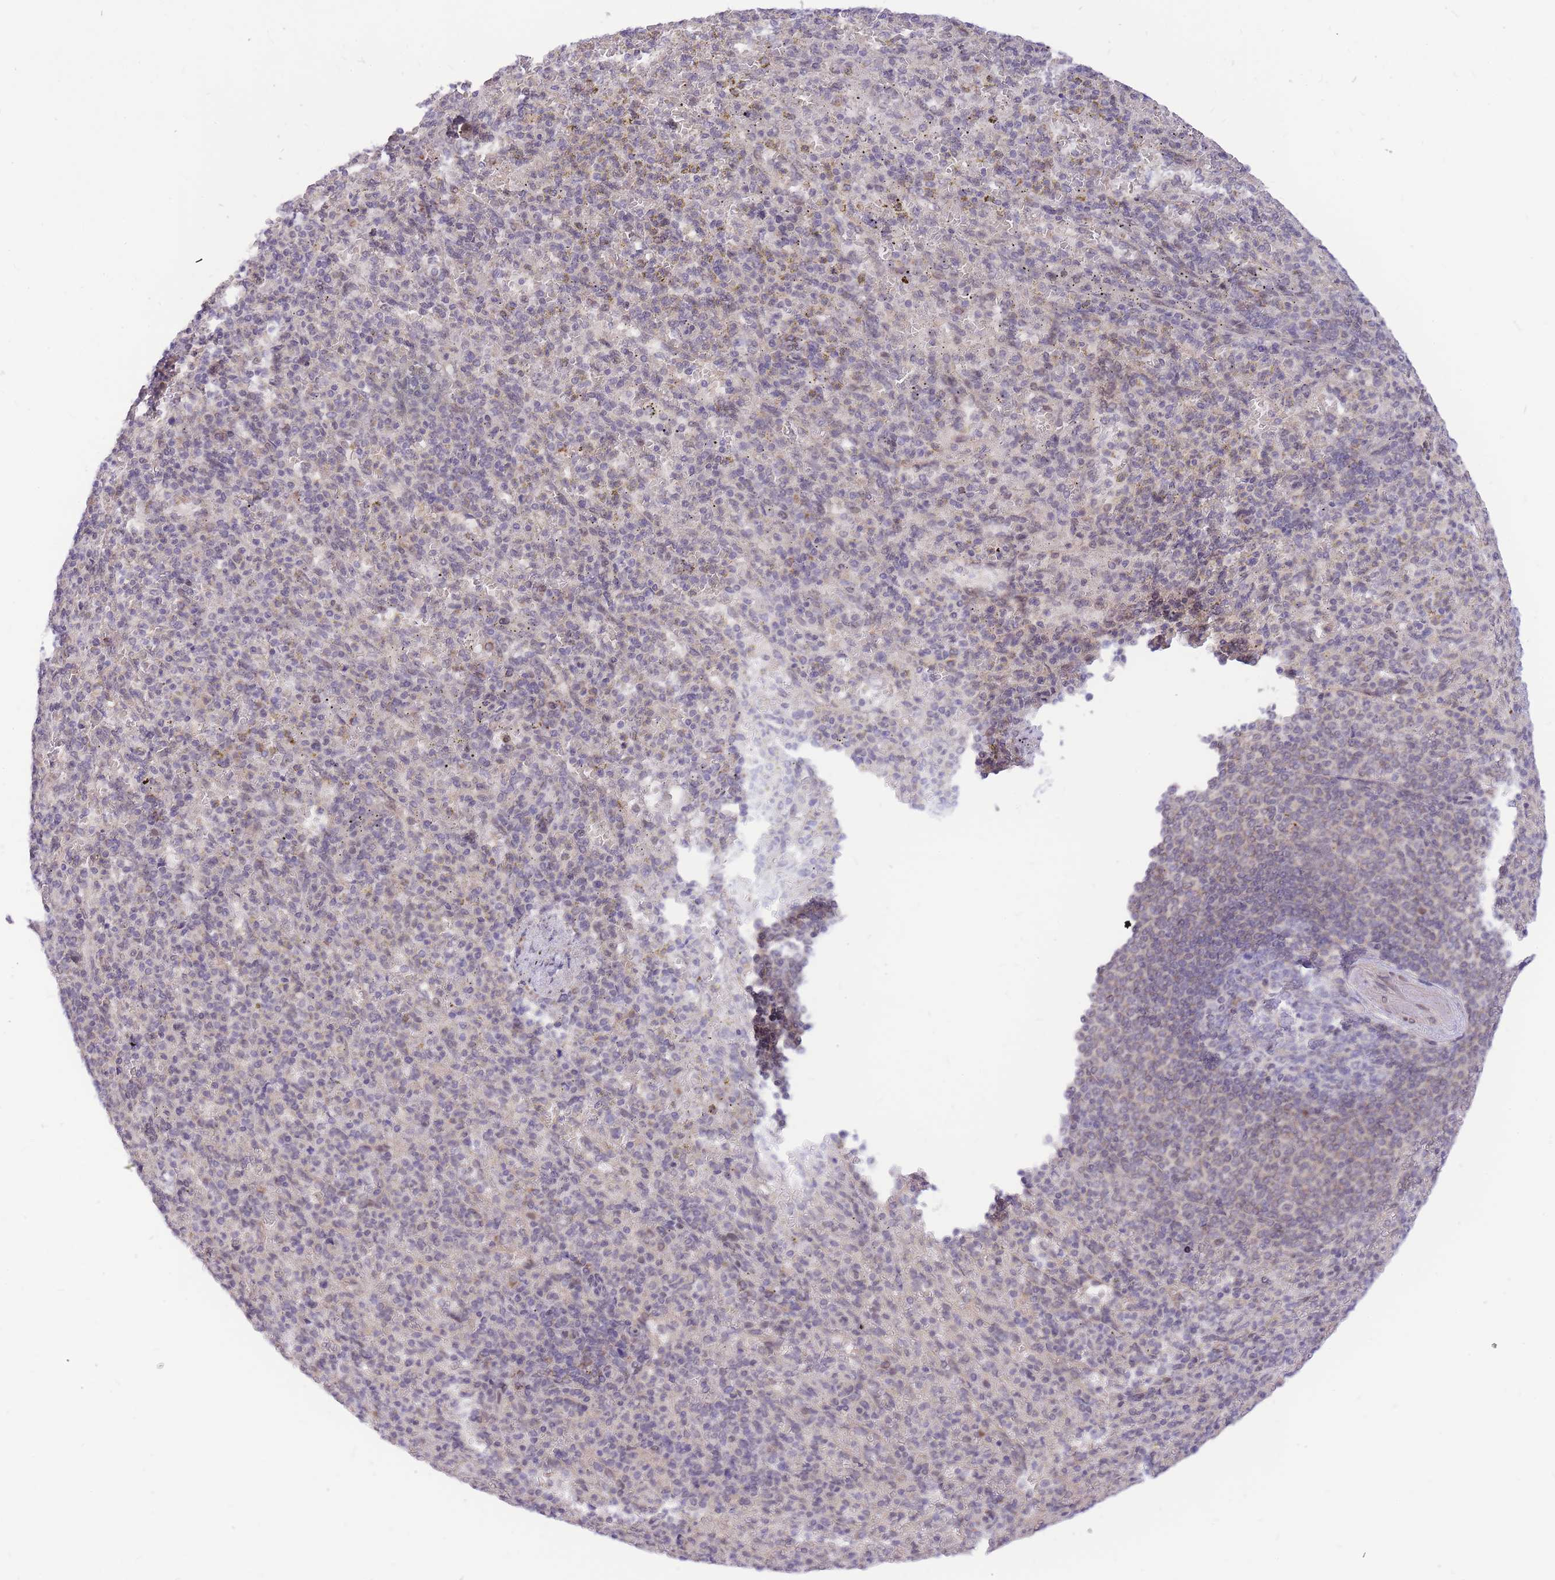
{"staining": {"intensity": "weak", "quantity": "<25%", "location": "nuclear"}, "tissue": "spleen", "cell_type": "Cells in red pulp", "image_type": "normal", "snomed": [{"axis": "morphology", "description": "Normal tissue, NOS"}, {"axis": "topography", "description": "Spleen"}], "caption": "The photomicrograph exhibits no staining of cells in red pulp in unremarkable spleen. (DAB (3,3'-diaminobenzidine) IHC with hematoxylin counter stain).", "gene": "MINDY2", "patient": {"sex": "female", "age": 74}}